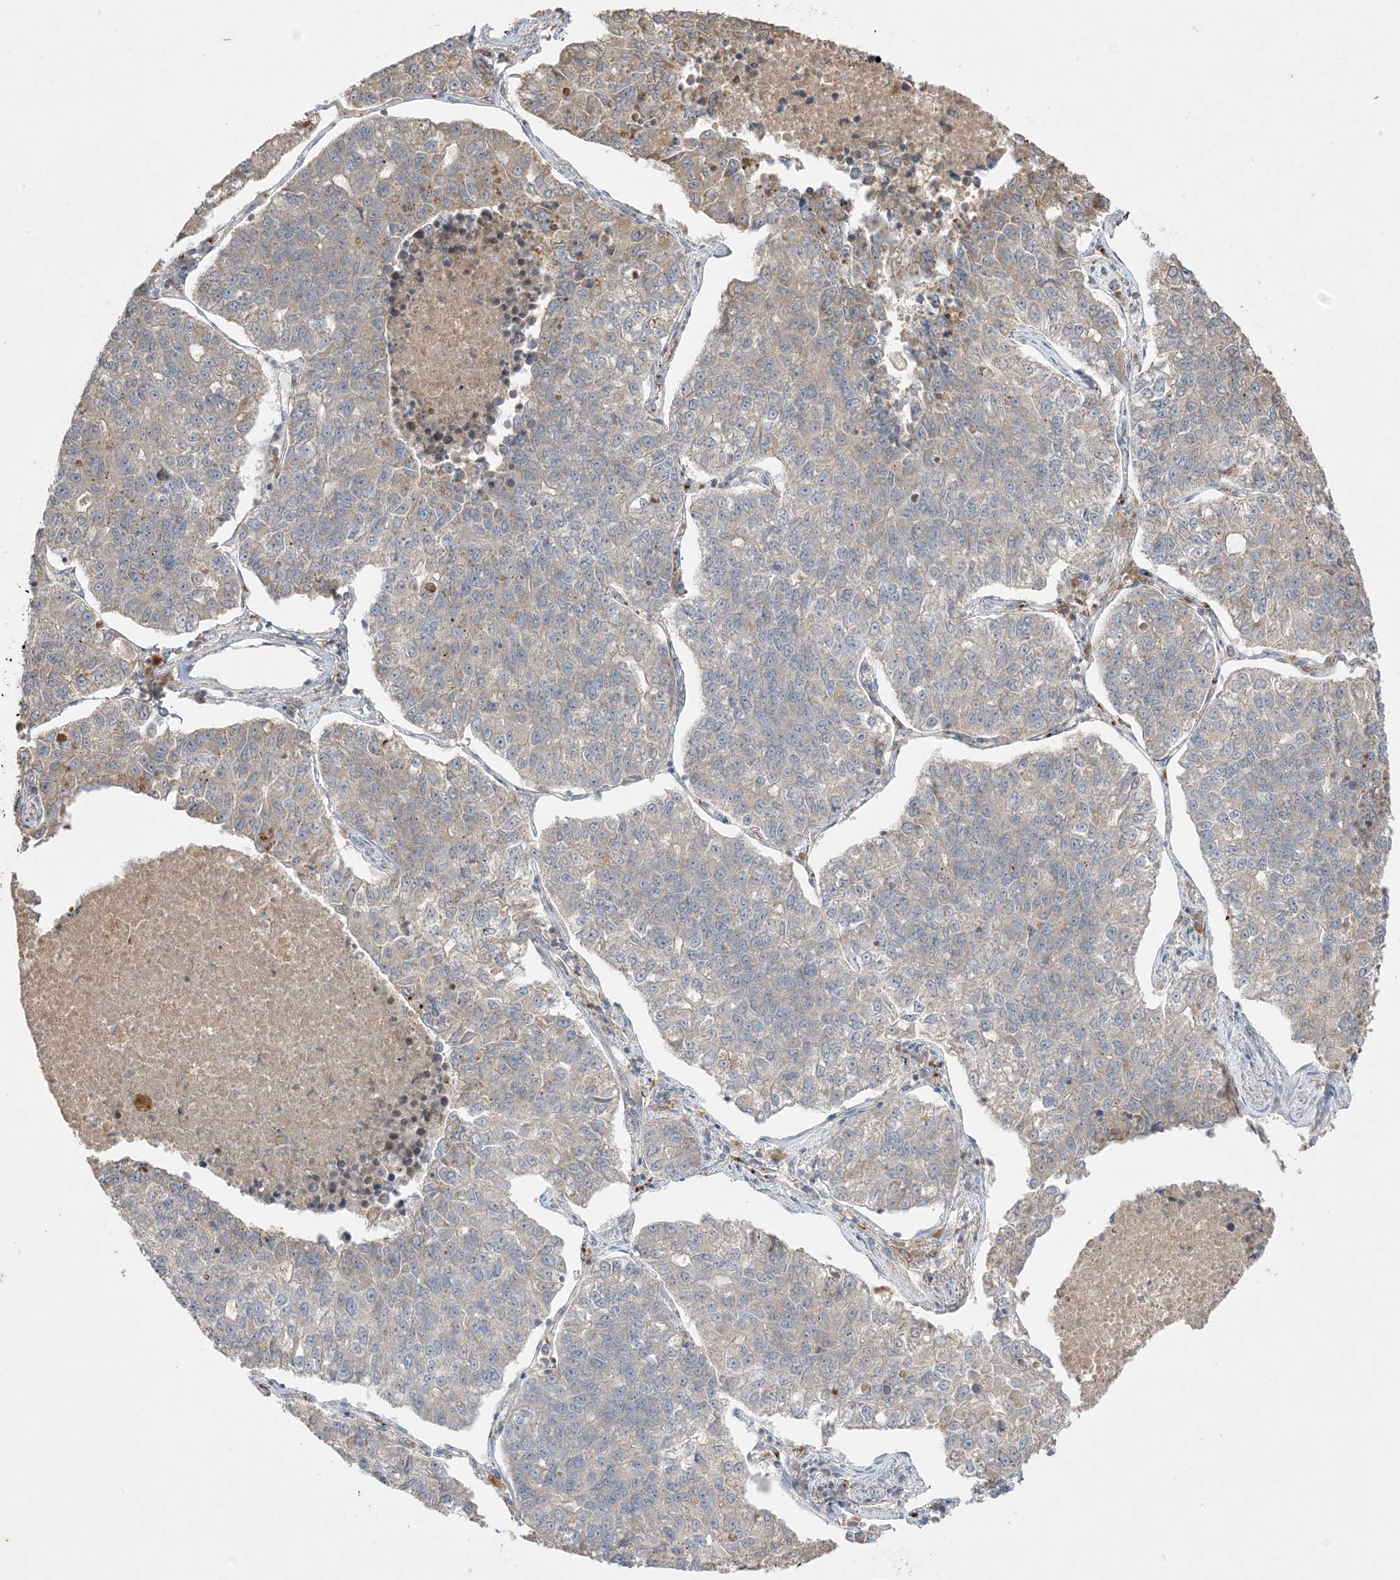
{"staining": {"intensity": "negative", "quantity": "none", "location": "none"}, "tissue": "lung cancer", "cell_type": "Tumor cells", "image_type": "cancer", "snomed": [{"axis": "morphology", "description": "Adenocarcinoma, NOS"}, {"axis": "topography", "description": "Lung"}], "caption": "This is a photomicrograph of immunohistochemistry (IHC) staining of lung cancer, which shows no positivity in tumor cells. (DAB (3,3'-diaminobenzidine) immunohistochemistry (IHC), high magnification).", "gene": "PRSS36", "patient": {"sex": "male", "age": 49}}